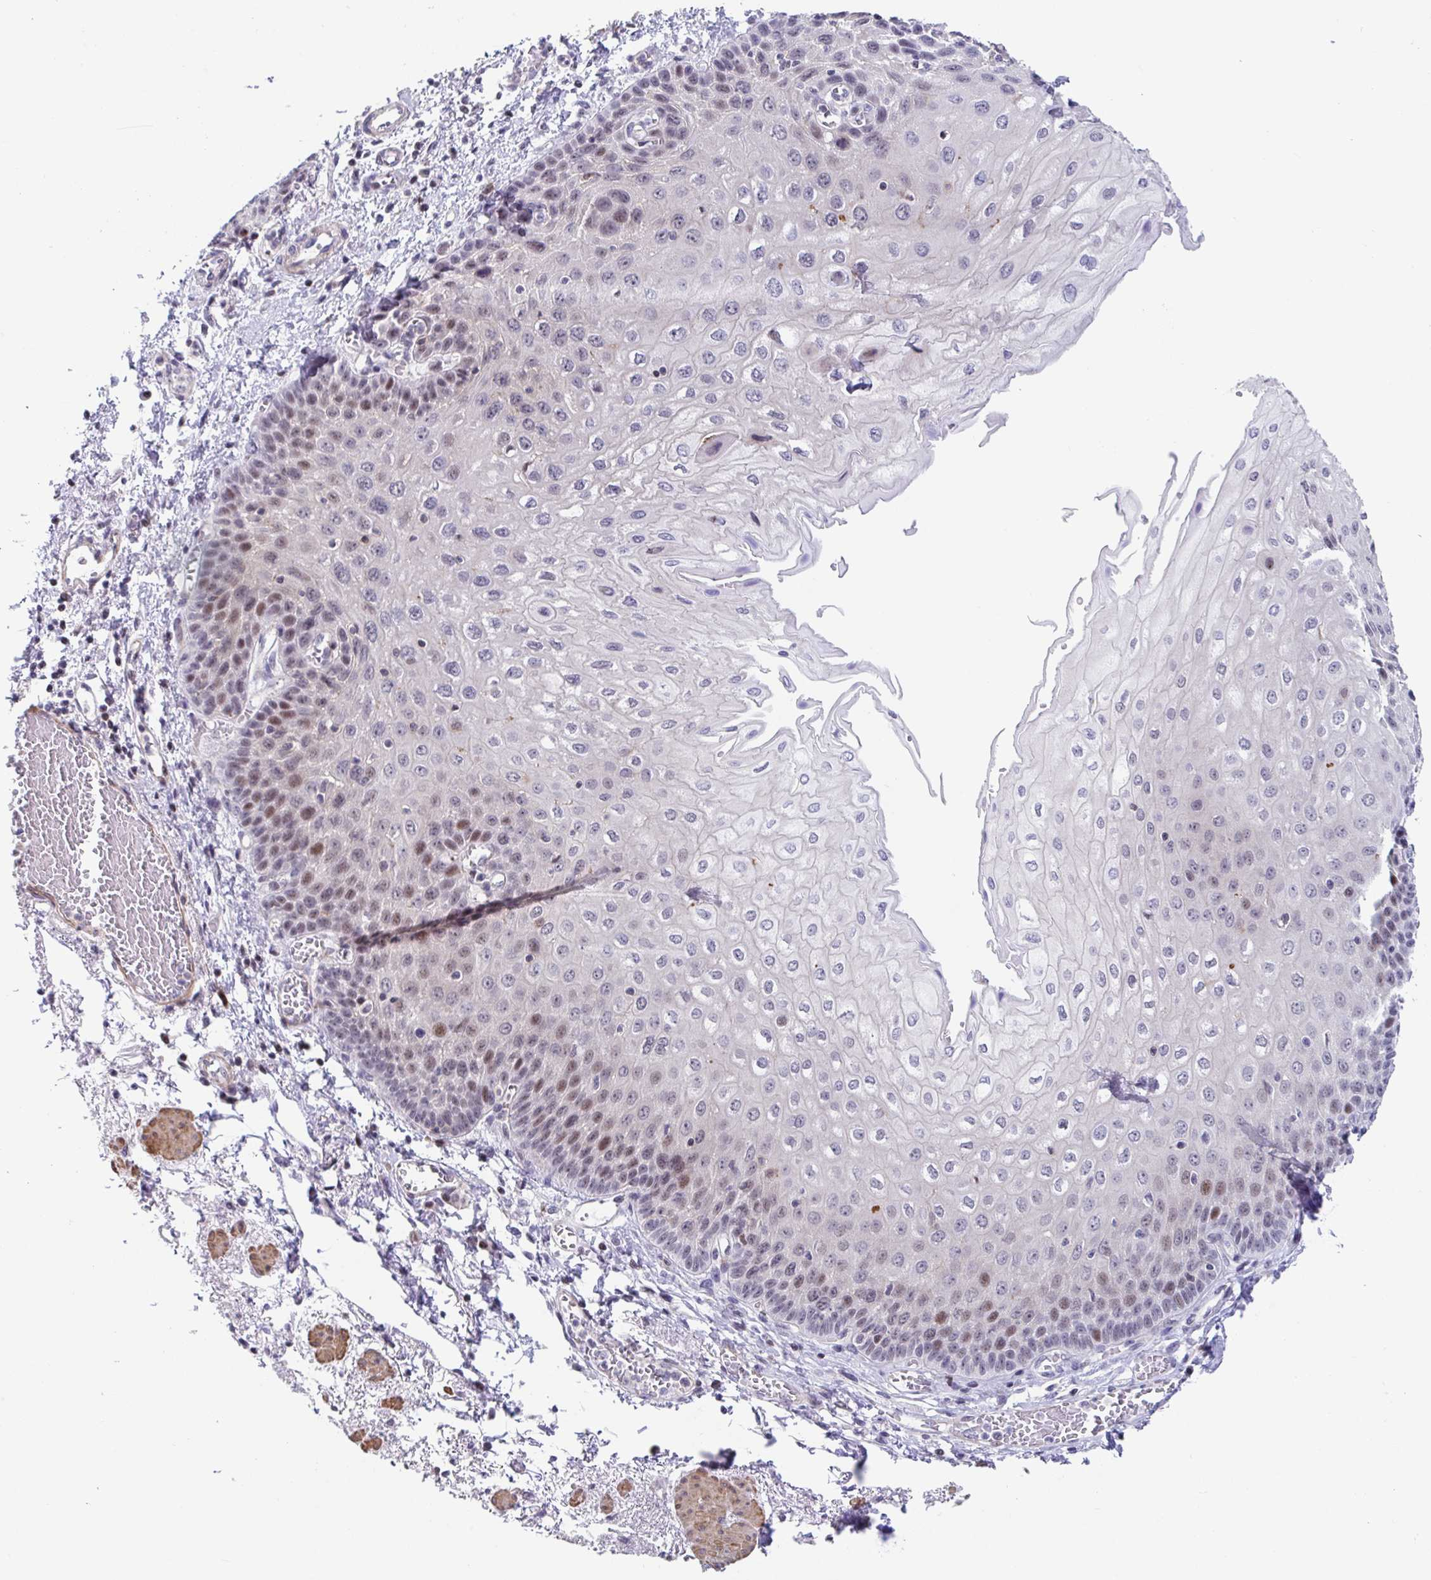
{"staining": {"intensity": "moderate", "quantity": "<25%", "location": "nuclear"}, "tissue": "esophagus", "cell_type": "Squamous epithelial cells", "image_type": "normal", "snomed": [{"axis": "morphology", "description": "Normal tissue, NOS"}, {"axis": "morphology", "description": "Adenocarcinoma, NOS"}, {"axis": "topography", "description": "Esophagus"}], "caption": "Immunohistochemistry of unremarkable human esophagus demonstrates low levels of moderate nuclear staining in about <25% of squamous epithelial cells. Immunohistochemistry (ihc) stains the protein in brown and the nuclei are stained blue.", "gene": "WDR72", "patient": {"sex": "male", "age": 81}}